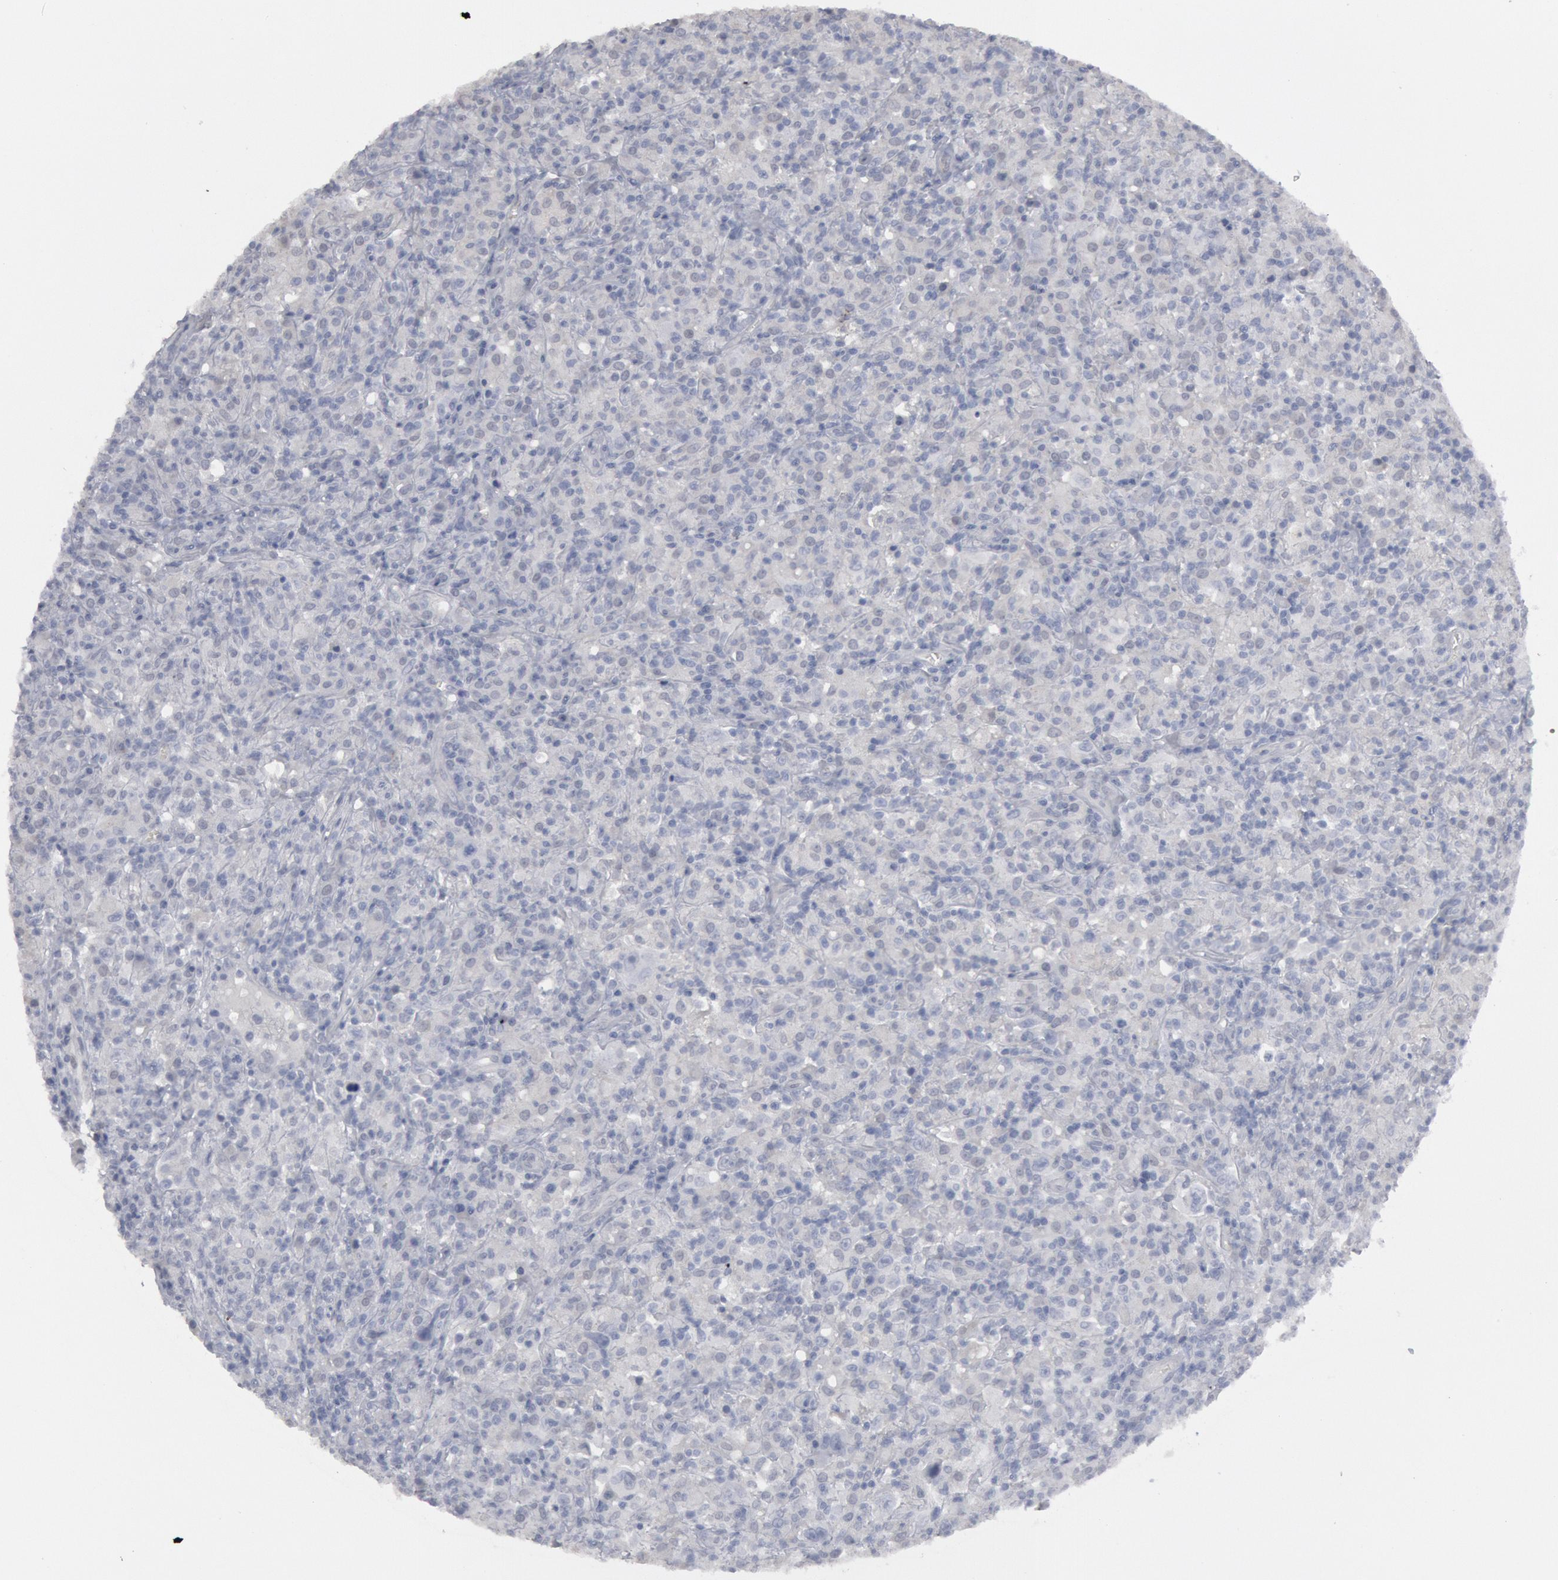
{"staining": {"intensity": "negative", "quantity": "none", "location": "none"}, "tissue": "lymphoma", "cell_type": "Tumor cells", "image_type": "cancer", "snomed": [{"axis": "morphology", "description": "Hodgkin's disease, NOS"}, {"axis": "topography", "description": "Lymph node"}], "caption": "Tumor cells show no significant protein expression in lymphoma.", "gene": "DMC1", "patient": {"sex": "male", "age": 46}}